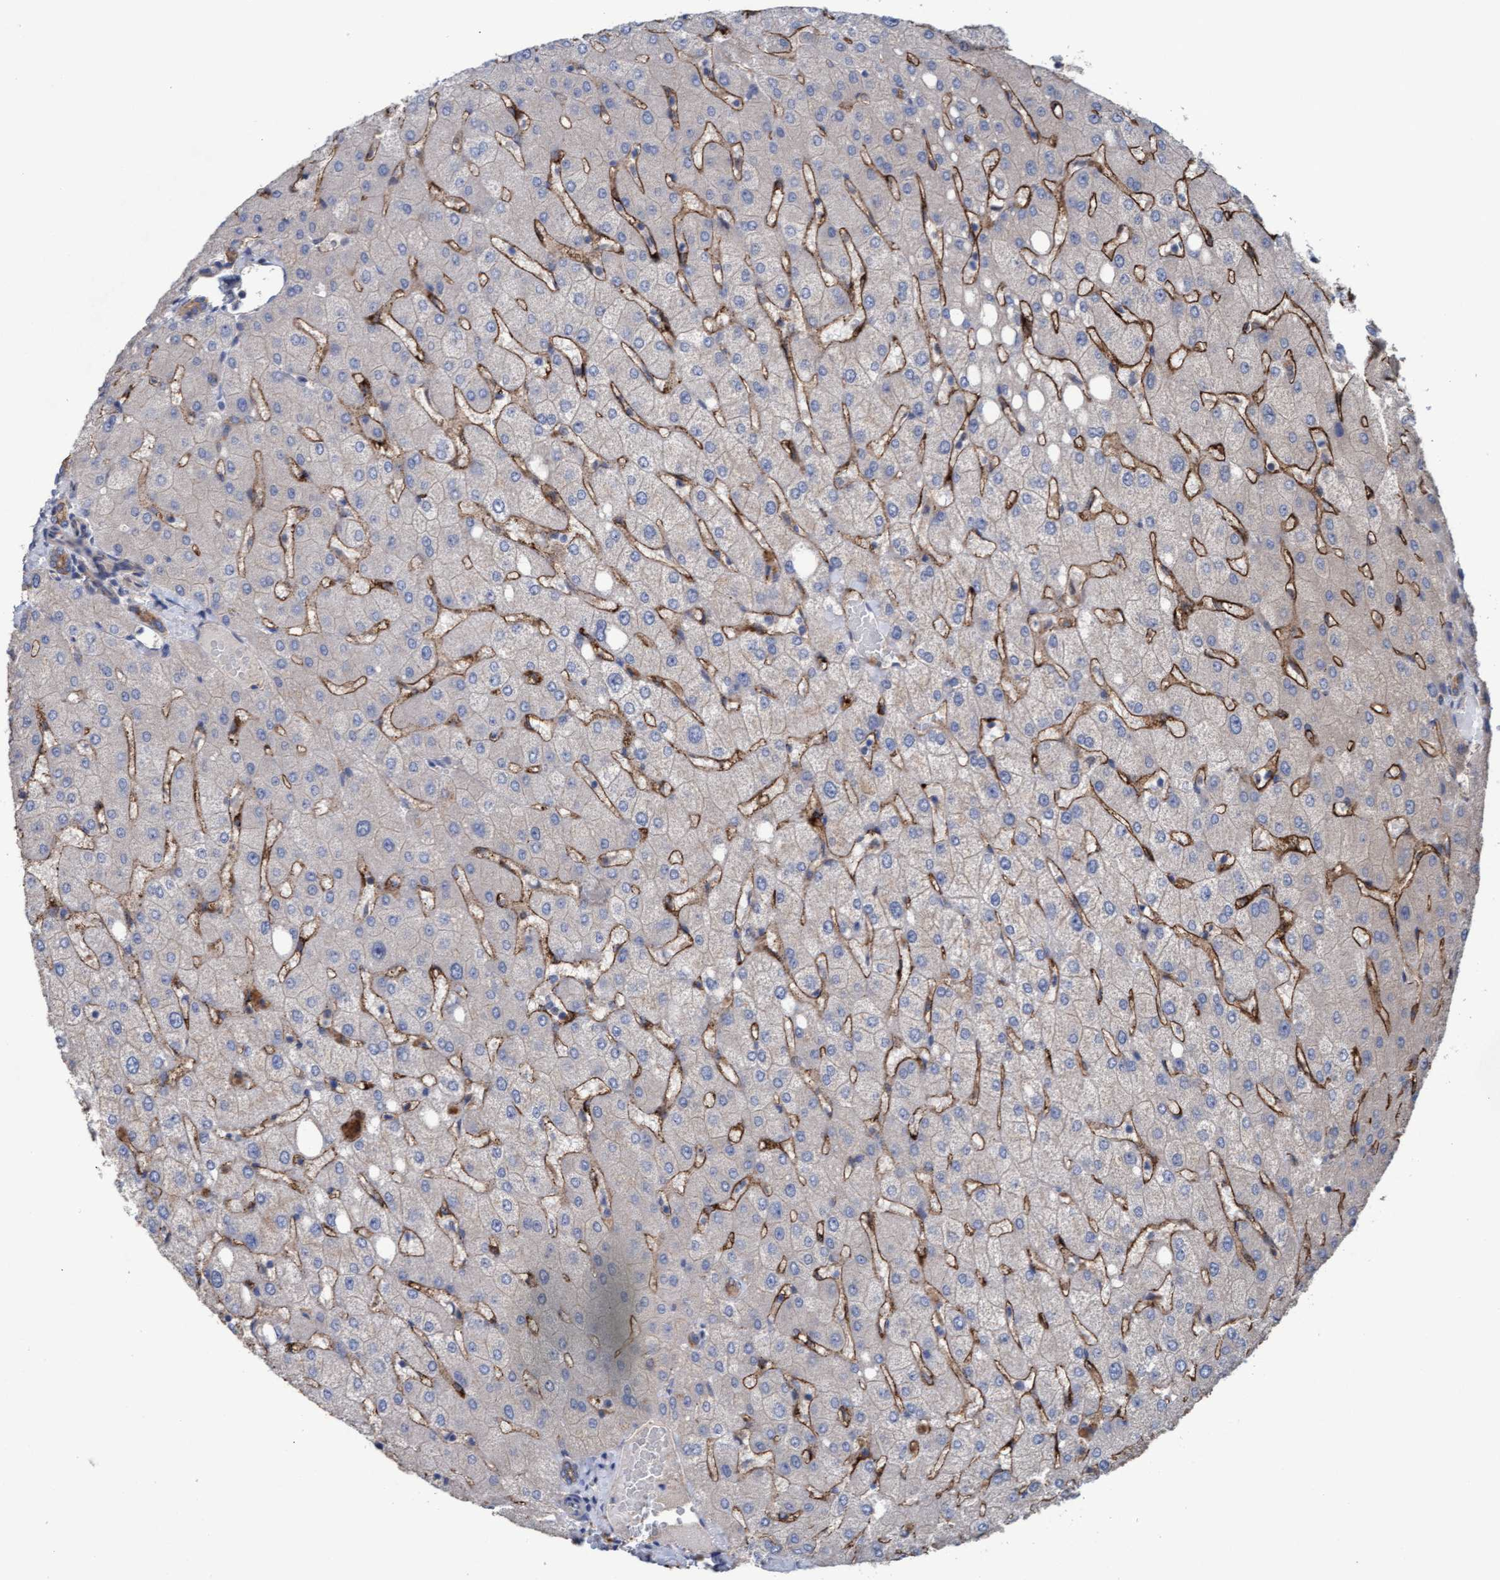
{"staining": {"intensity": "moderate", "quantity": ">75%", "location": "cytoplasmic/membranous"}, "tissue": "liver", "cell_type": "Cholangiocytes", "image_type": "normal", "snomed": [{"axis": "morphology", "description": "Normal tissue, NOS"}, {"axis": "topography", "description": "Liver"}], "caption": "Brown immunohistochemical staining in normal human liver demonstrates moderate cytoplasmic/membranous staining in about >75% of cholangiocytes.", "gene": "MRPL38", "patient": {"sex": "female", "age": 54}}